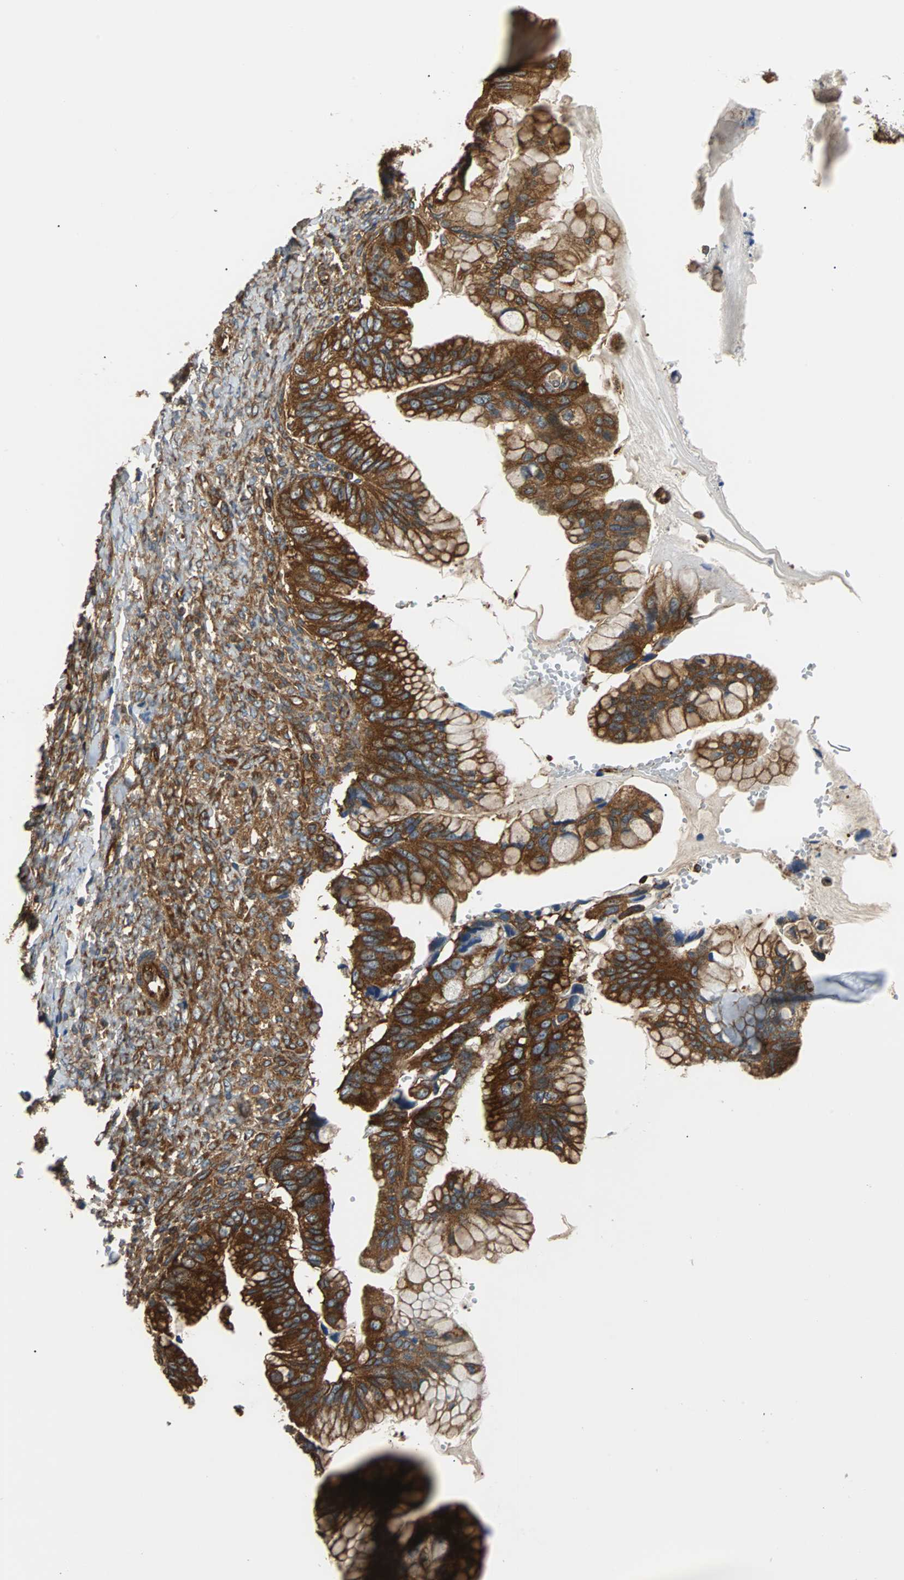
{"staining": {"intensity": "strong", "quantity": ">75%", "location": "cytoplasmic/membranous"}, "tissue": "ovarian cancer", "cell_type": "Tumor cells", "image_type": "cancer", "snomed": [{"axis": "morphology", "description": "Cystadenocarcinoma, mucinous, NOS"}, {"axis": "topography", "description": "Ovary"}], "caption": "Immunohistochemistry (IHC) of human ovarian cancer (mucinous cystadenocarcinoma) exhibits high levels of strong cytoplasmic/membranous staining in approximately >75% of tumor cells. (Brightfield microscopy of DAB IHC at high magnification).", "gene": "RELA", "patient": {"sex": "female", "age": 36}}